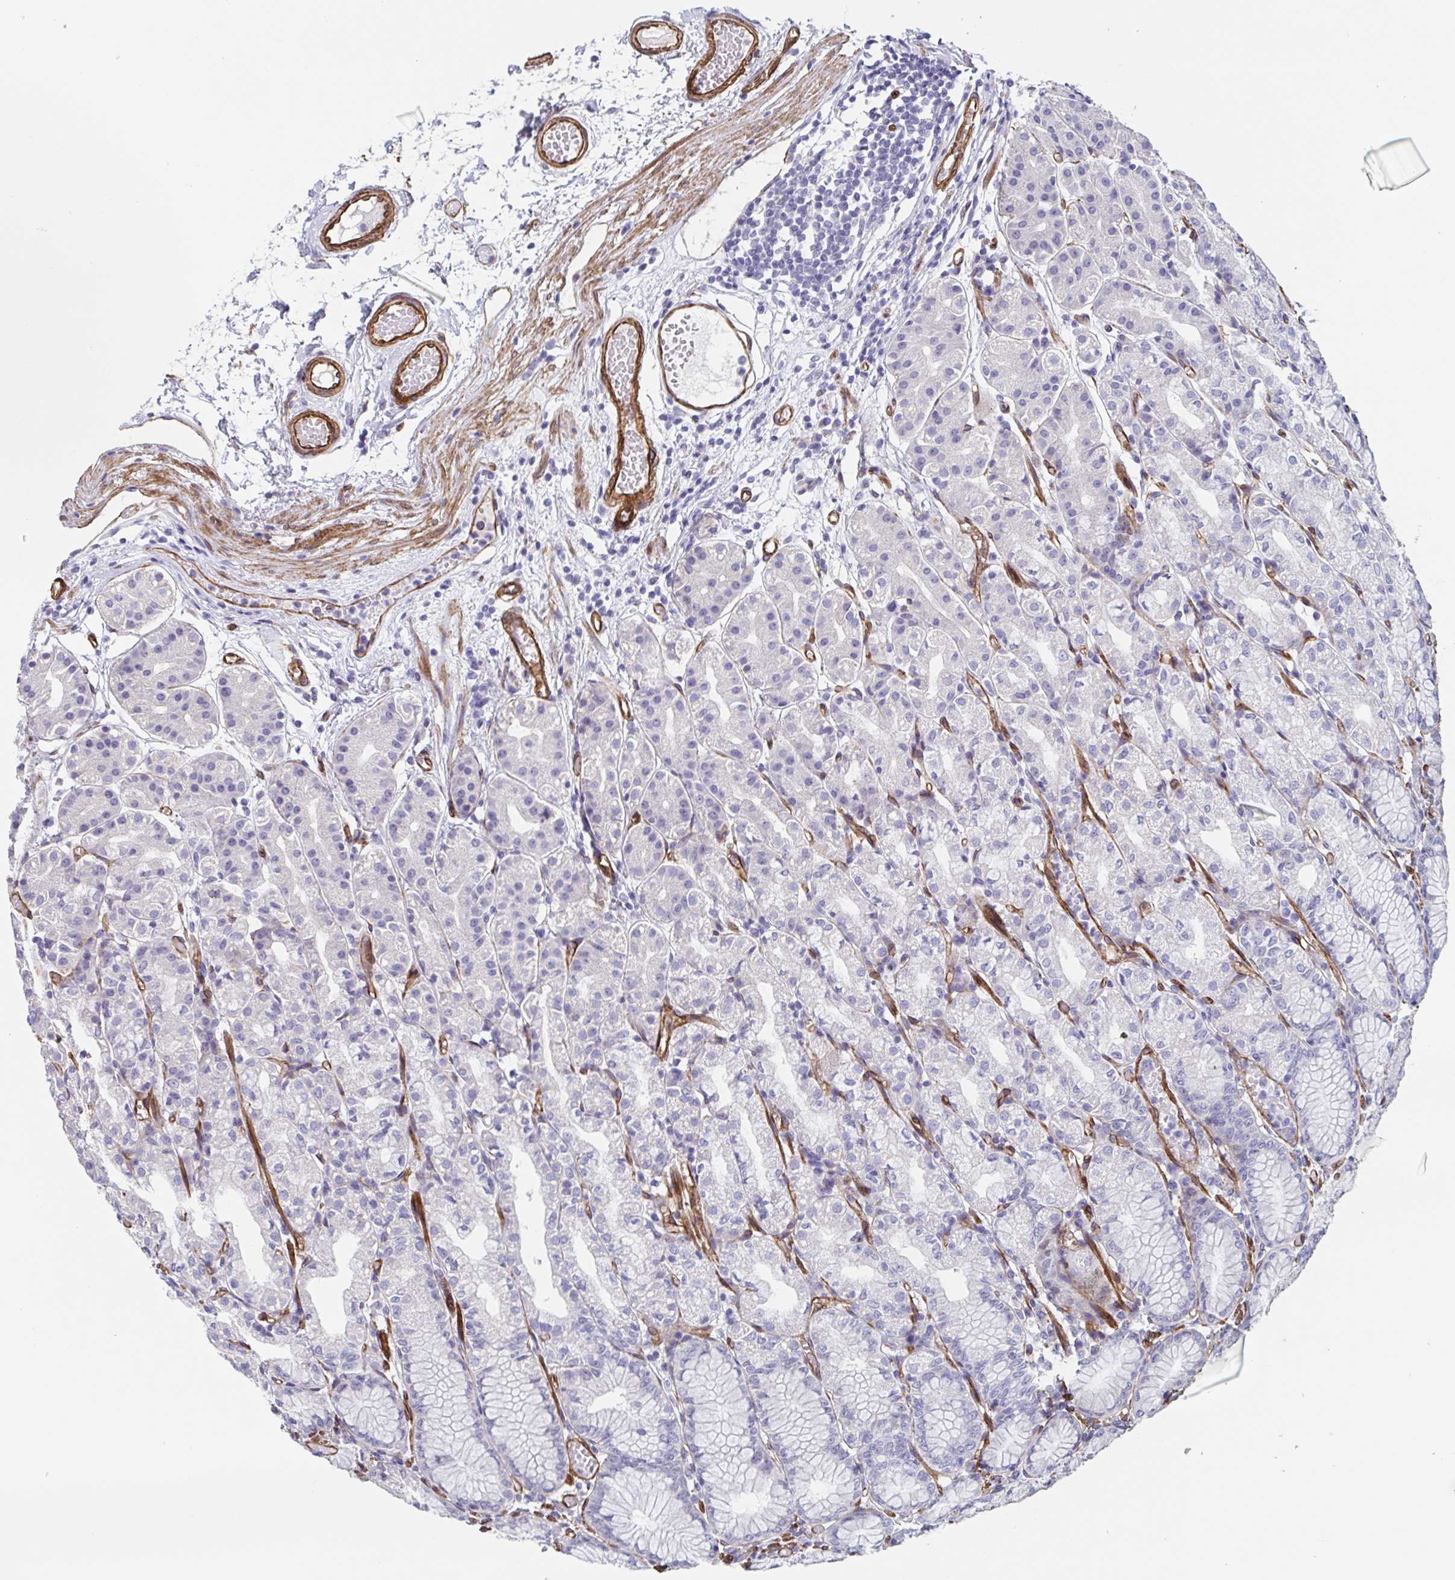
{"staining": {"intensity": "negative", "quantity": "none", "location": "none"}, "tissue": "stomach", "cell_type": "Glandular cells", "image_type": "normal", "snomed": [{"axis": "morphology", "description": "Normal tissue, NOS"}, {"axis": "topography", "description": "Stomach"}], "caption": "Image shows no protein staining in glandular cells of unremarkable stomach. (DAB (3,3'-diaminobenzidine) IHC with hematoxylin counter stain).", "gene": "CITED4", "patient": {"sex": "female", "age": 57}}